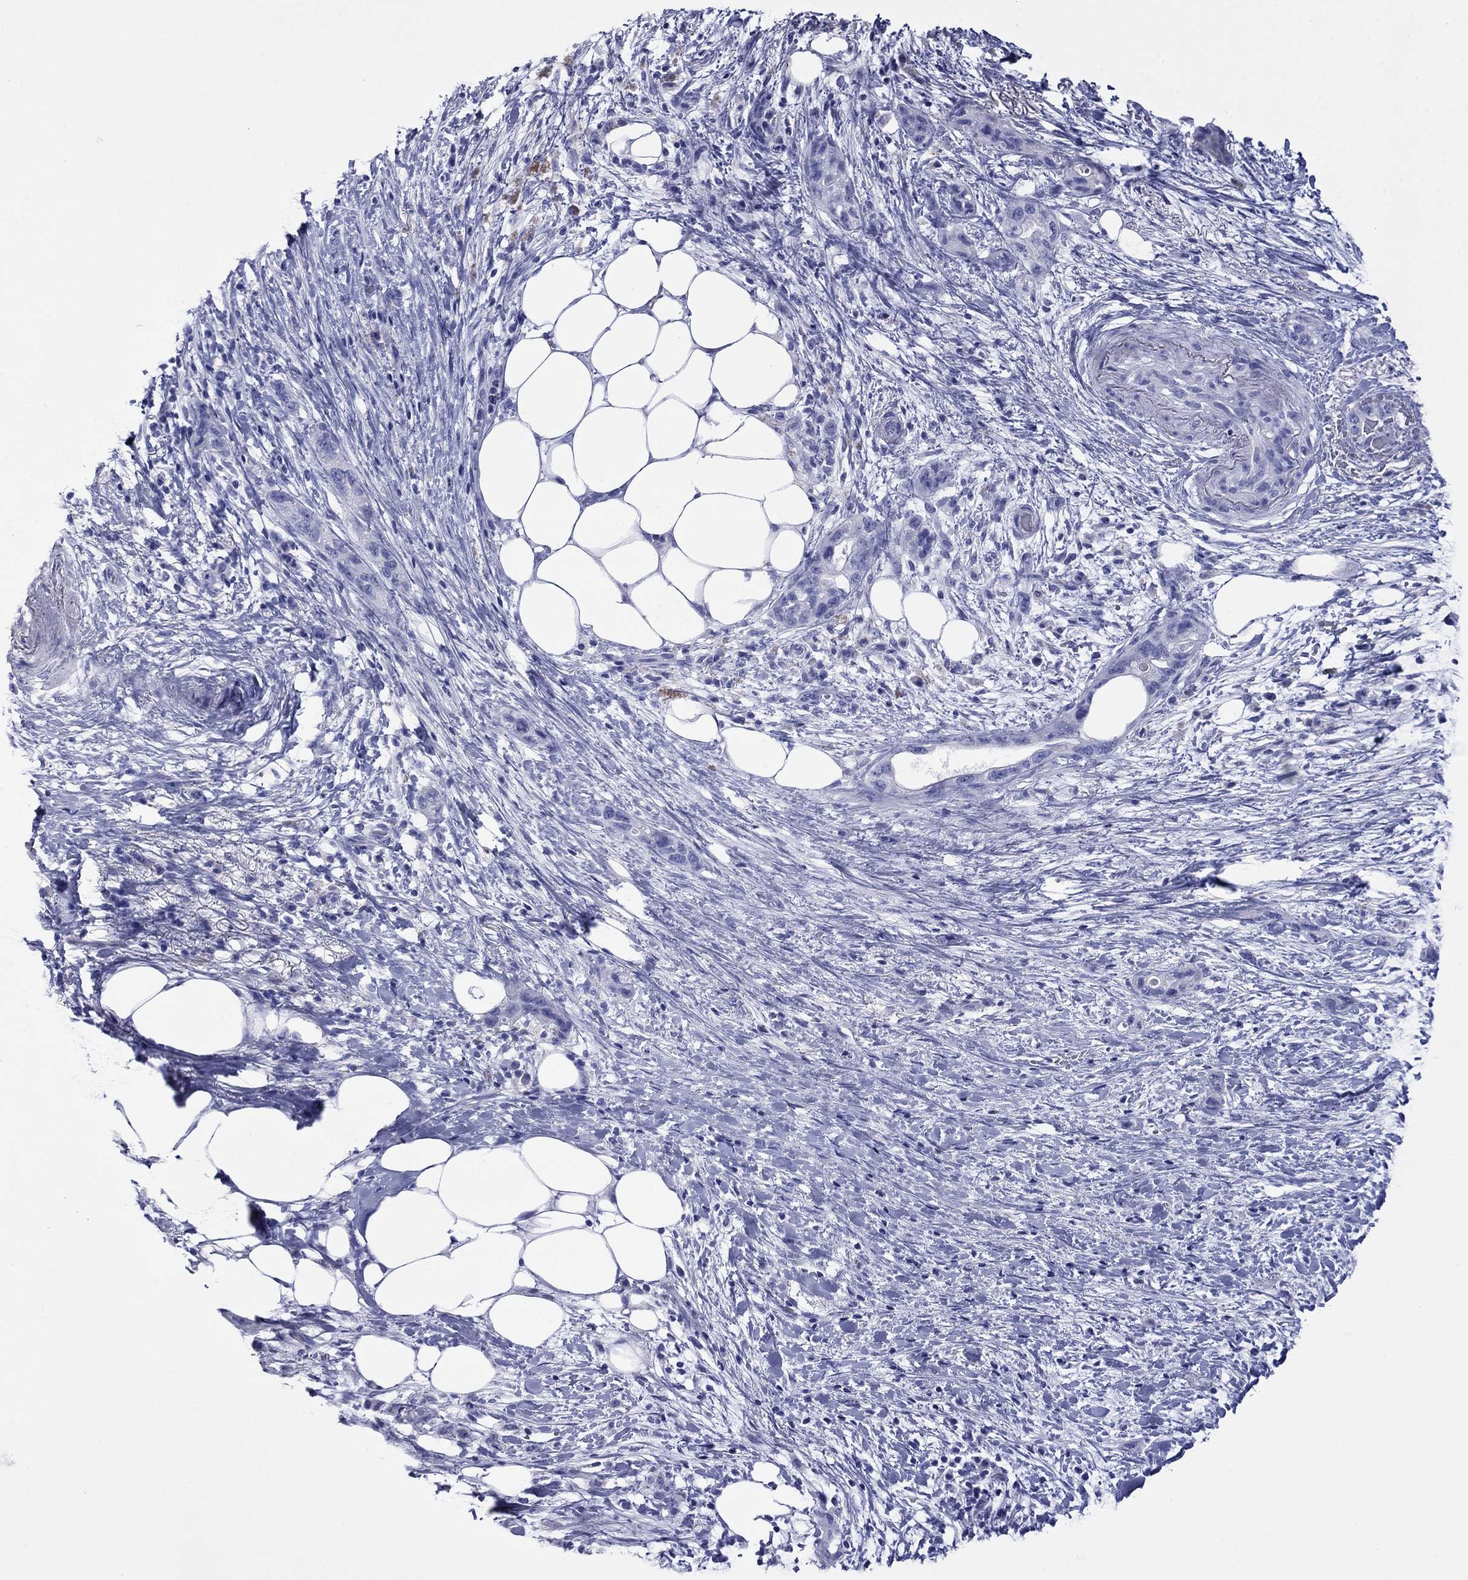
{"staining": {"intensity": "negative", "quantity": "none", "location": "none"}, "tissue": "pancreatic cancer", "cell_type": "Tumor cells", "image_type": "cancer", "snomed": [{"axis": "morphology", "description": "Adenocarcinoma, NOS"}, {"axis": "topography", "description": "Pancreas"}], "caption": "Tumor cells are negative for protein expression in human pancreatic cancer. The staining was performed using DAB (3,3'-diaminobenzidine) to visualize the protein expression in brown, while the nuclei were stained in blue with hematoxylin (Magnification: 20x).", "gene": "GIP", "patient": {"sex": "female", "age": 72}}